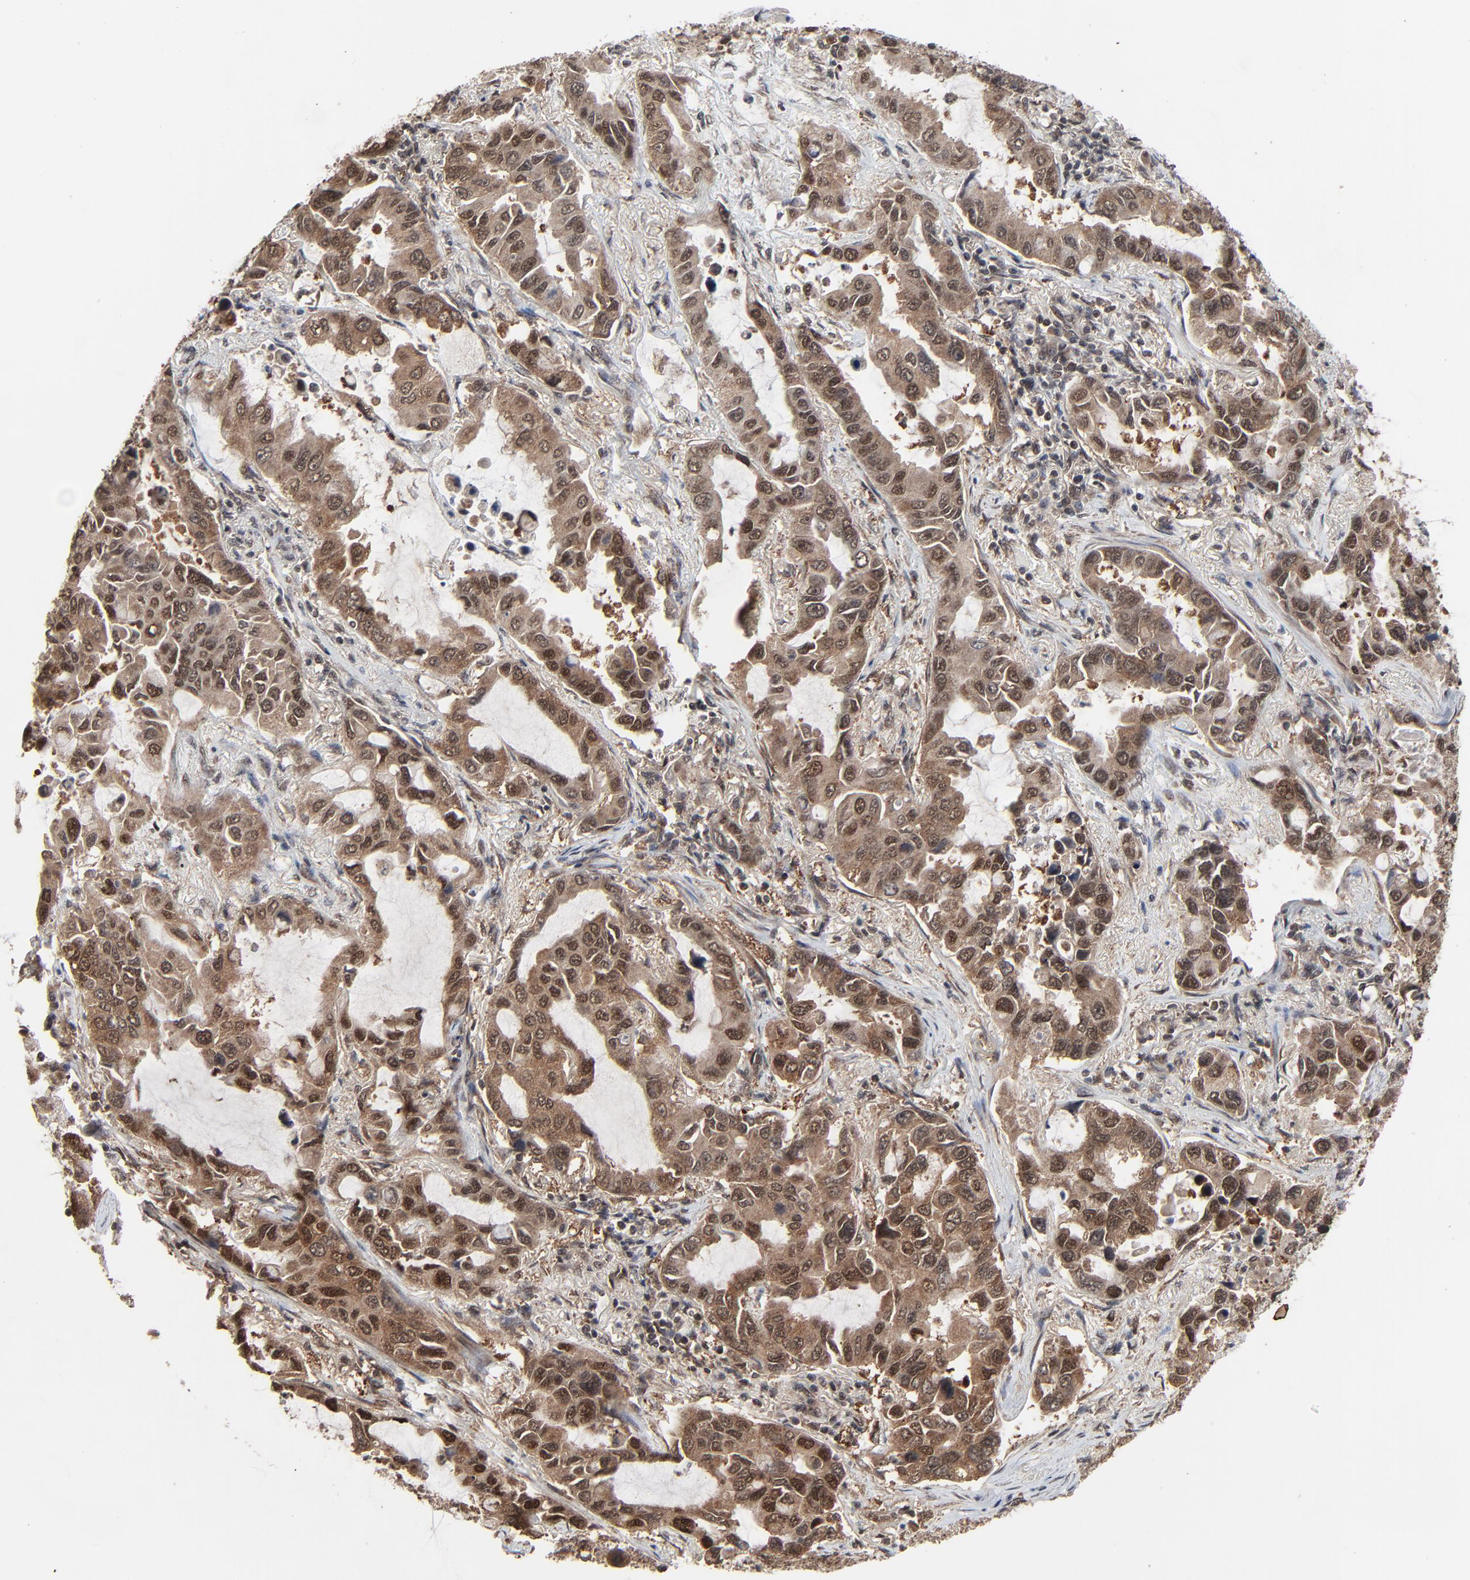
{"staining": {"intensity": "moderate", "quantity": "25%-75%", "location": "cytoplasmic/membranous,nuclear"}, "tissue": "lung cancer", "cell_type": "Tumor cells", "image_type": "cancer", "snomed": [{"axis": "morphology", "description": "Adenocarcinoma, NOS"}, {"axis": "topography", "description": "Lung"}], "caption": "DAB (3,3'-diaminobenzidine) immunohistochemical staining of human lung cancer (adenocarcinoma) demonstrates moderate cytoplasmic/membranous and nuclear protein positivity in about 25%-75% of tumor cells.", "gene": "RHOJ", "patient": {"sex": "male", "age": 64}}